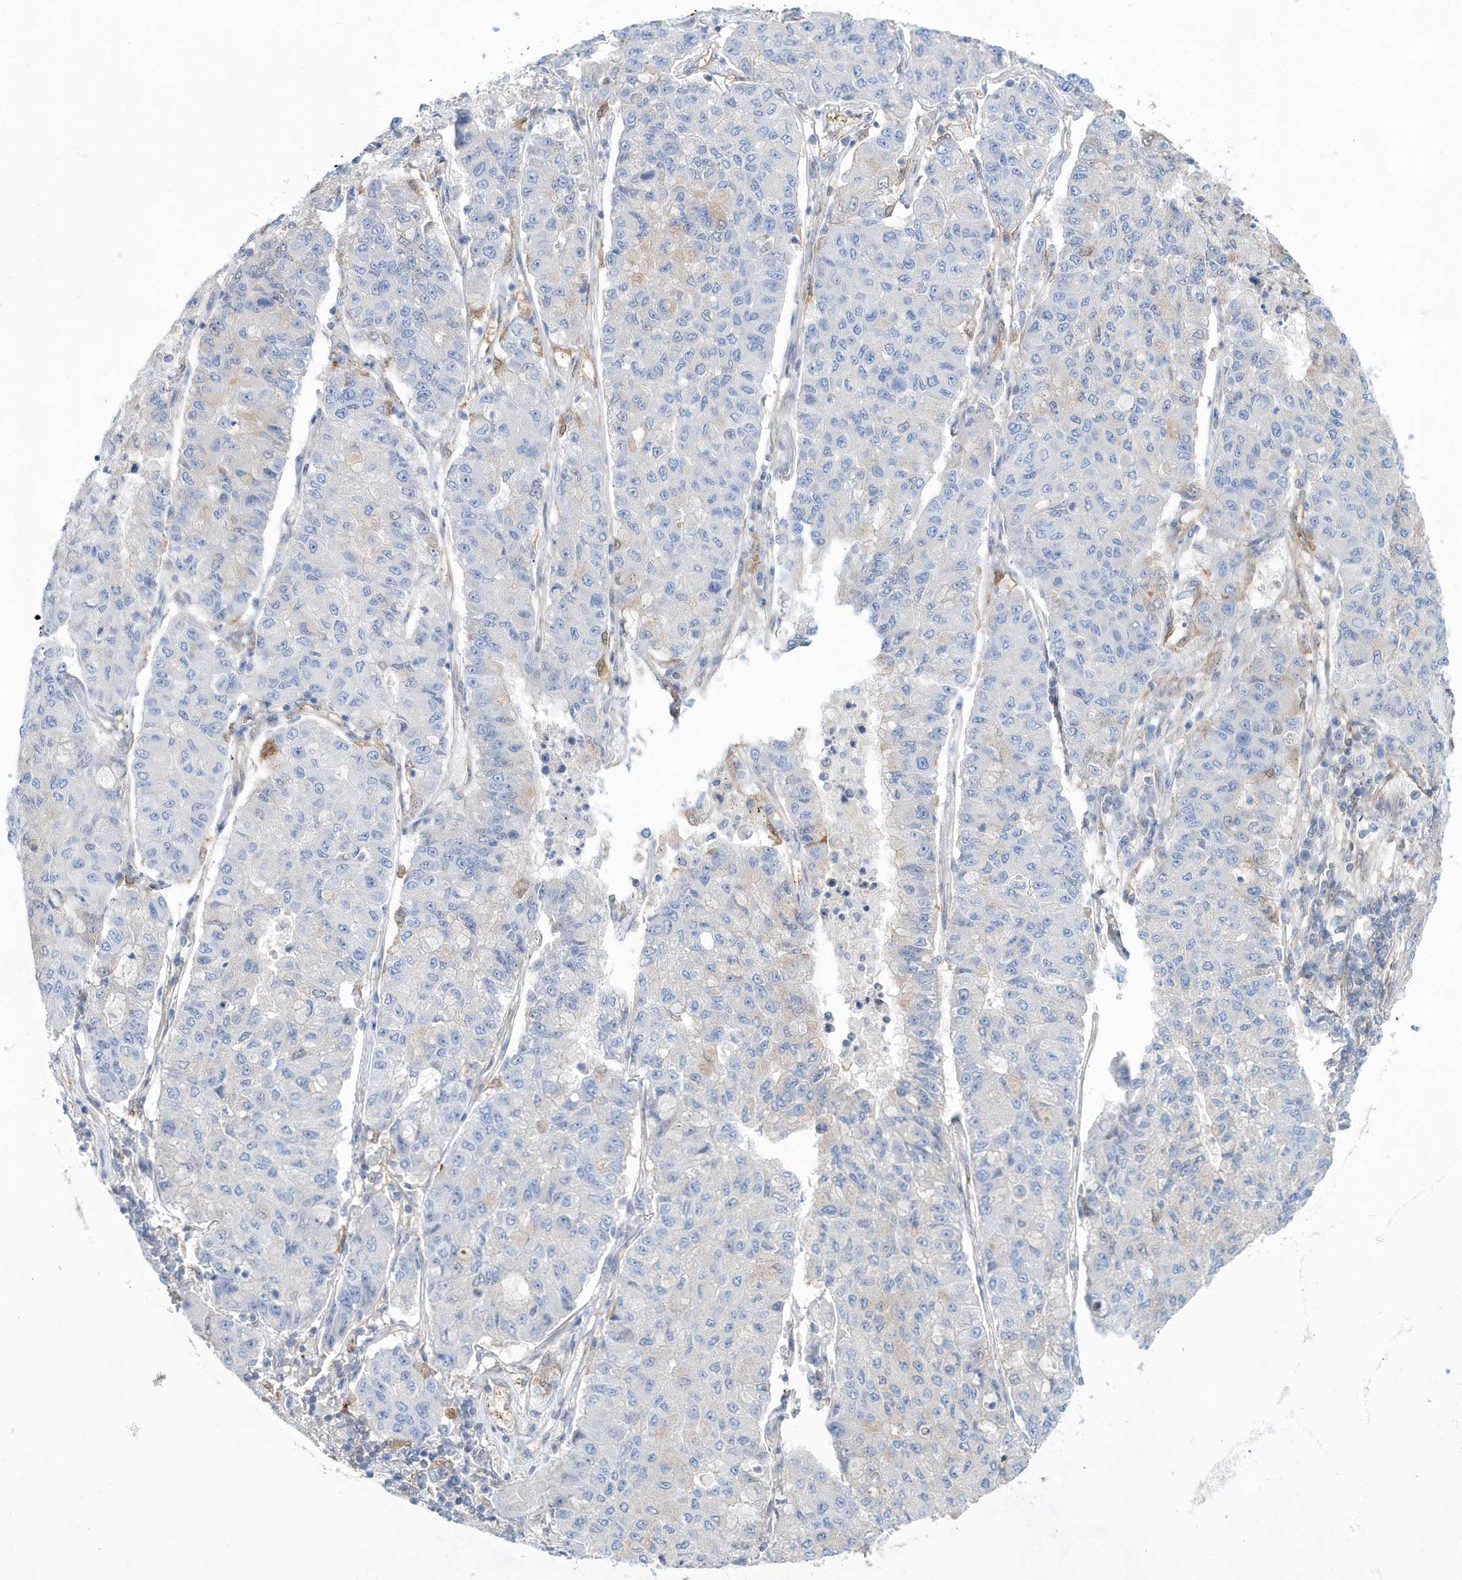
{"staining": {"intensity": "negative", "quantity": "none", "location": "none"}, "tissue": "lung cancer", "cell_type": "Tumor cells", "image_type": "cancer", "snomed": [{"axis": "morphology", "description": "Squamous cell carcinoma, NOS"}, {"axis": "topography", "description": "Lung"}], "caption": "A high-resolution micrograph shows immunohistochemistry staining of lung cancer, which exhibits no significant positivity in tumor cells. (Stains: DAB (3,3'-diaminobenzidine) immunohistochemistry (IHC) with hematoxylin counter stain, Microscopy: brightfield microscopy at high magnification).", "gene": "BDH2", "patient": {"sex": "male", "age": 74}}